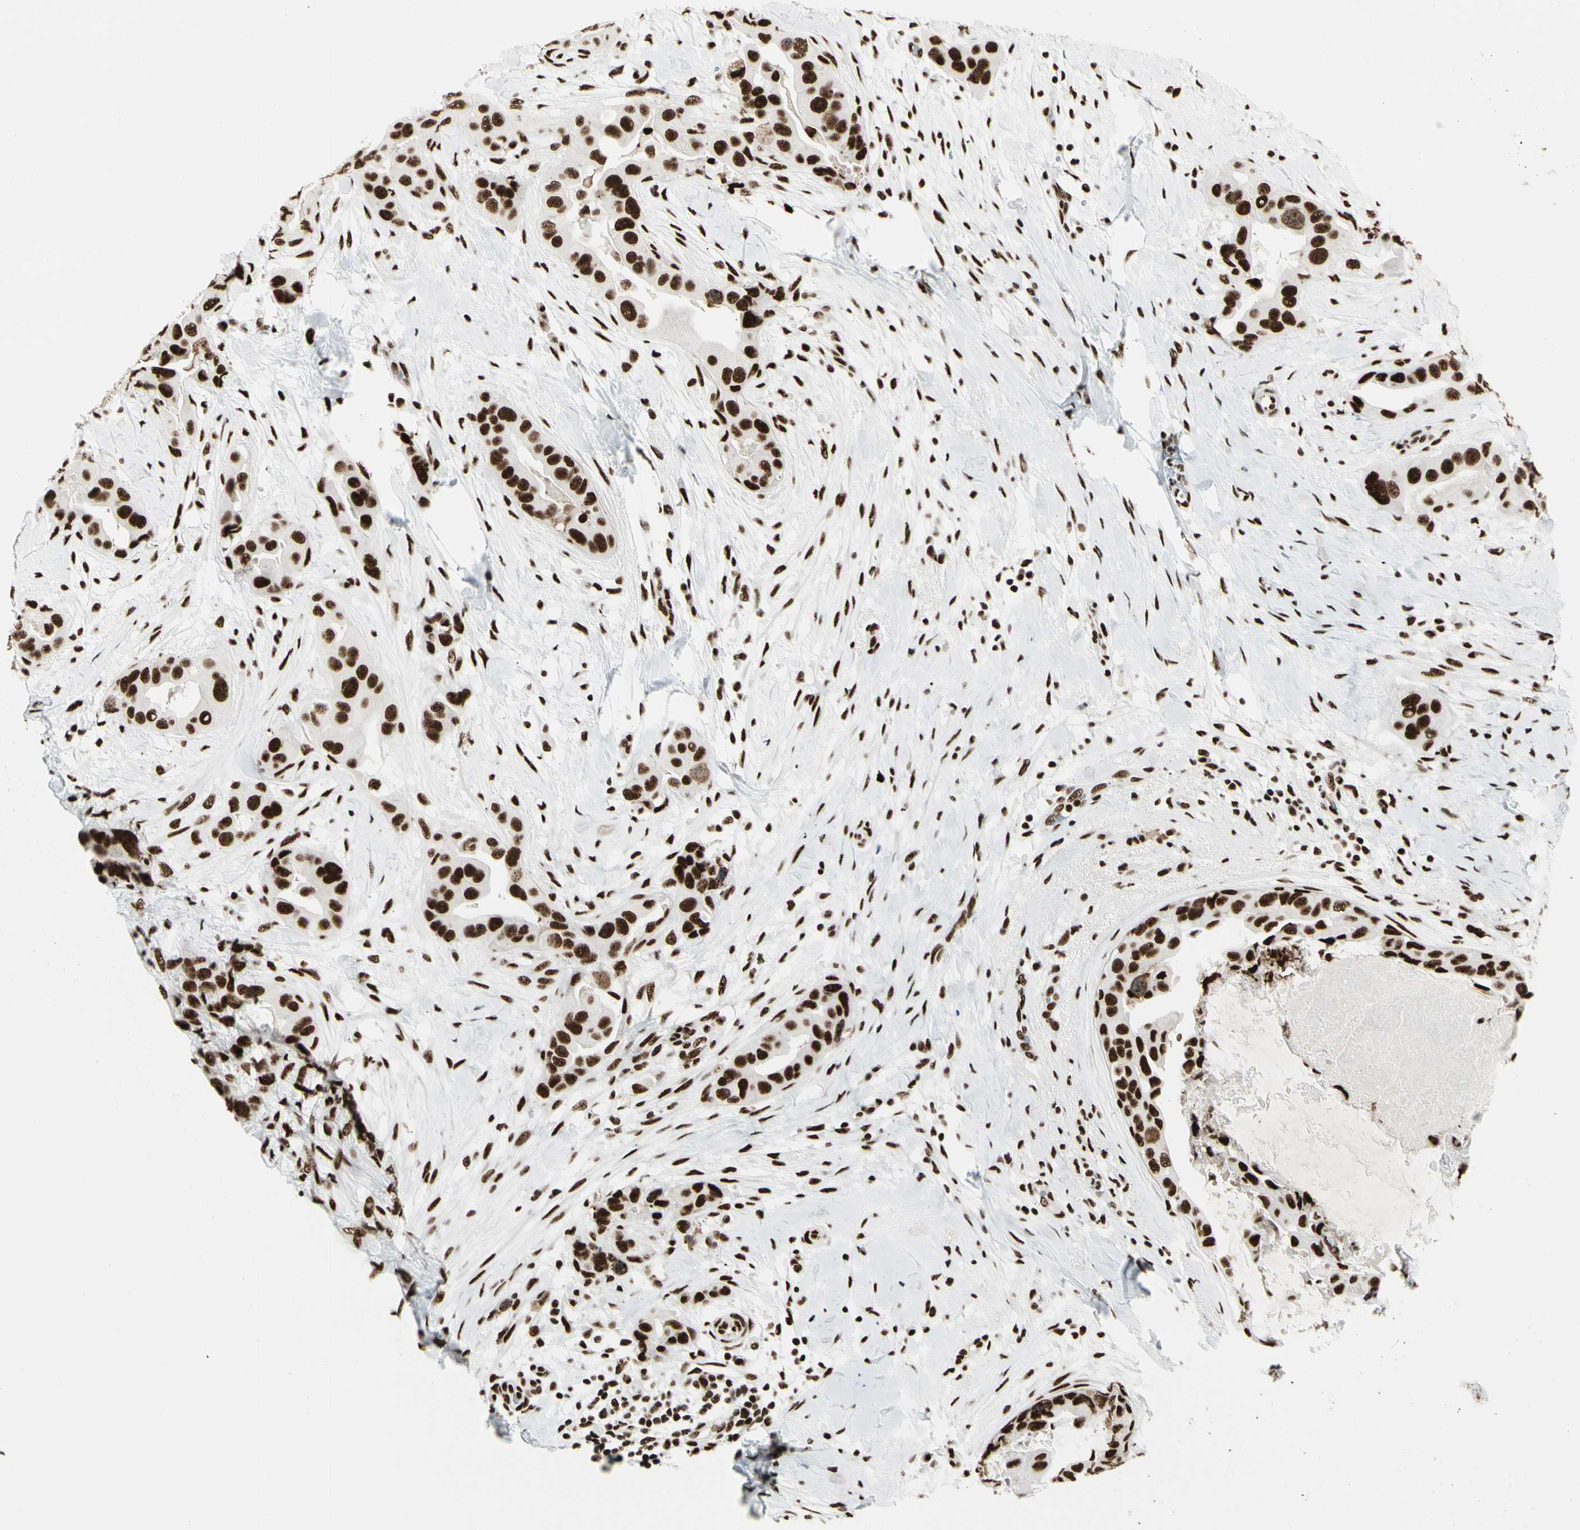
{"staining": {"intensity": "strong", "quantity": ">75%", "location": "nuclear"}, "tissue": "breast cancer", "cell_type": "Tumor cells", "image_type": "cancer", "snomed": [{"axis": "morphology", "description": "Duct carcinoma"}, {"axis": "topography", "description": "Breast"}], "caption": "This is an image of immunohistochemistry (IHC) staining of breast cancer (invasive ductal carcinoma), which shows strong positivity in the nuclear of tumor cells.", "gene": "CCAR1", "patient": {"sex": "female", "age": 40}}